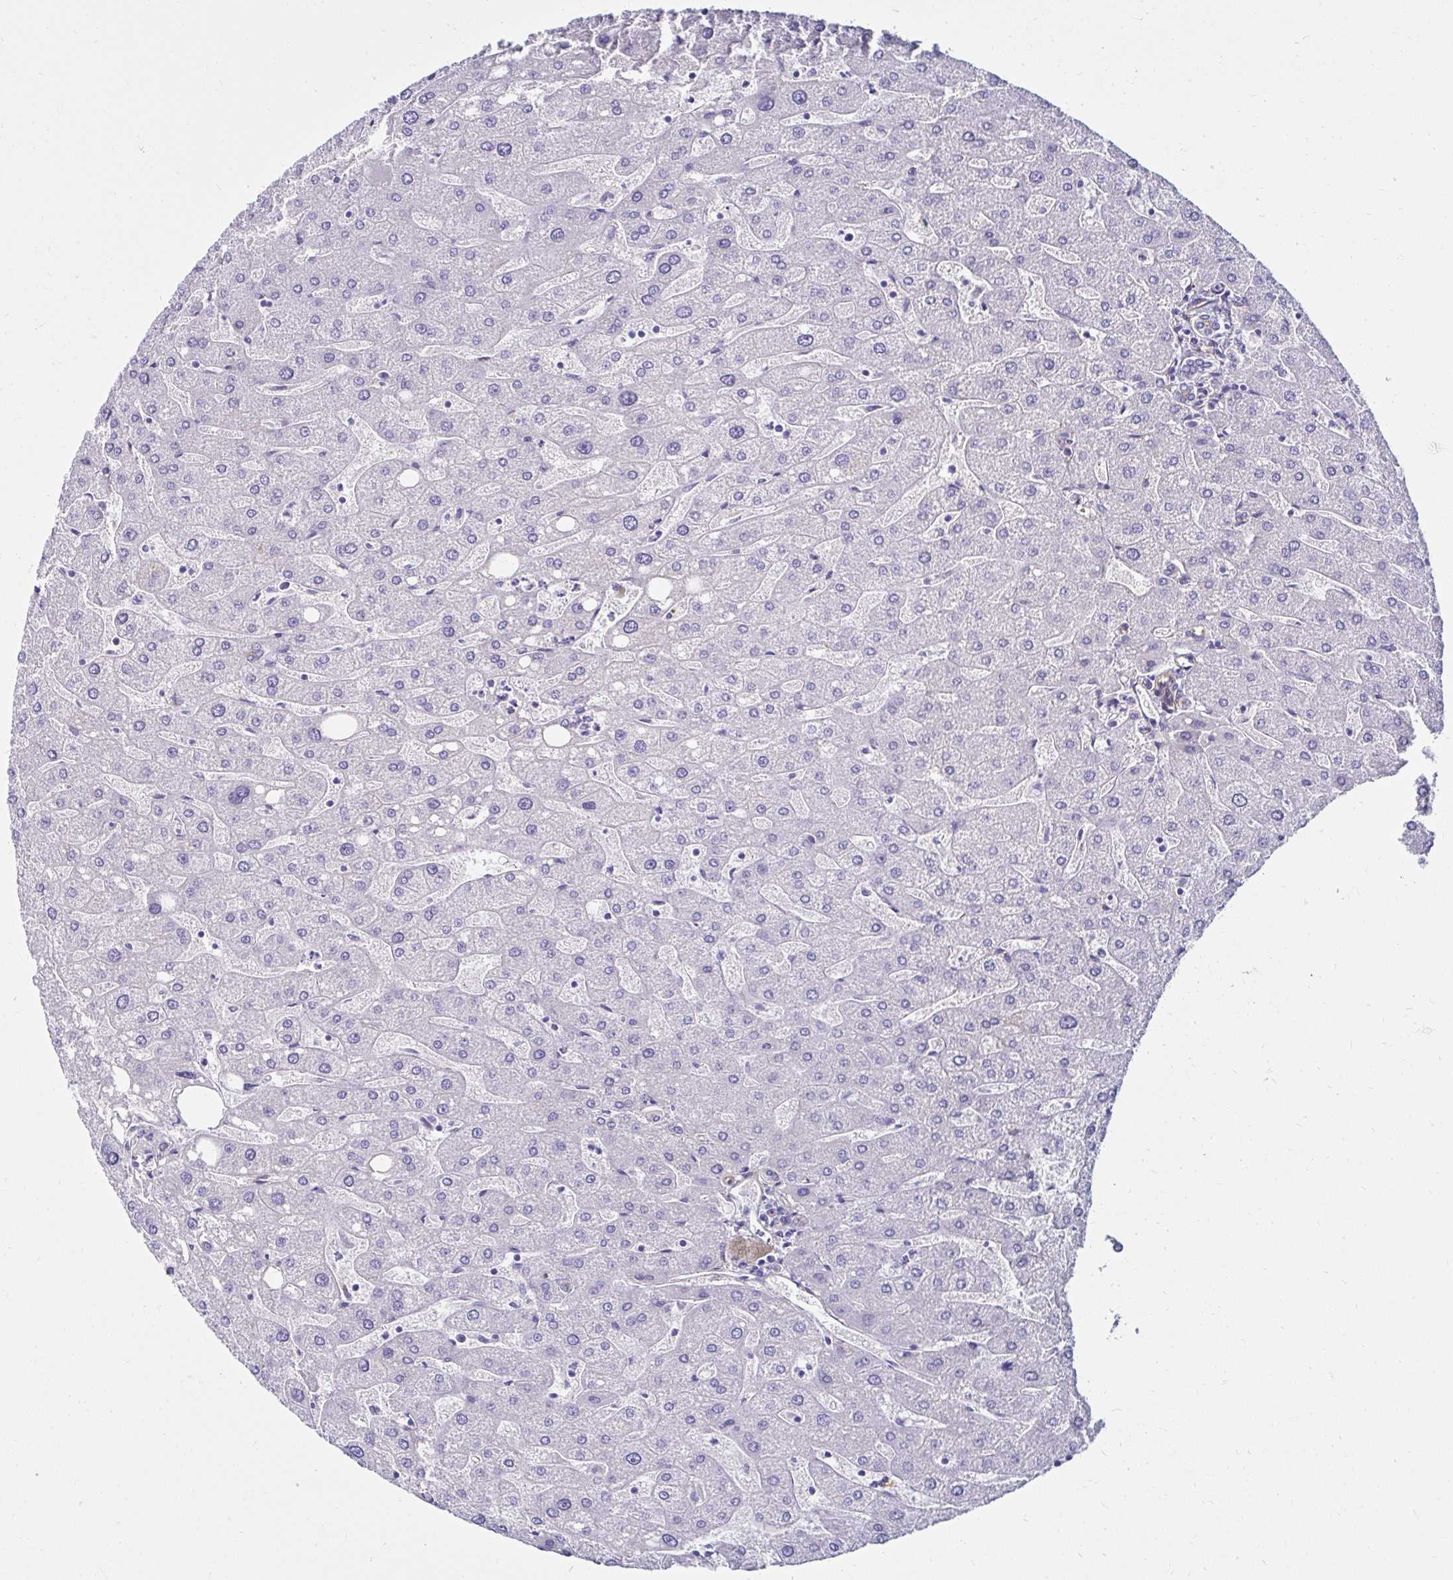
{"staining": {"intensity": "negative", "quantity": "none", "location": "none"}, "tissue": "liver", "cell_type": "Cholangiocytes", "image_type": "normal", "snomed": [{"axis": "morphology", "description": "Normal tissue, NOS"}, {"axis": "topography", "description": "Liver"}], "caption": "Immunohistochemistry (IHC) histopathology image of normal human liver stained for a protein (brown), which exhibits no positivity in cholangiocytes.", "gene": "ANKRD62", "patient": {"sex": "male", "age": 67}}